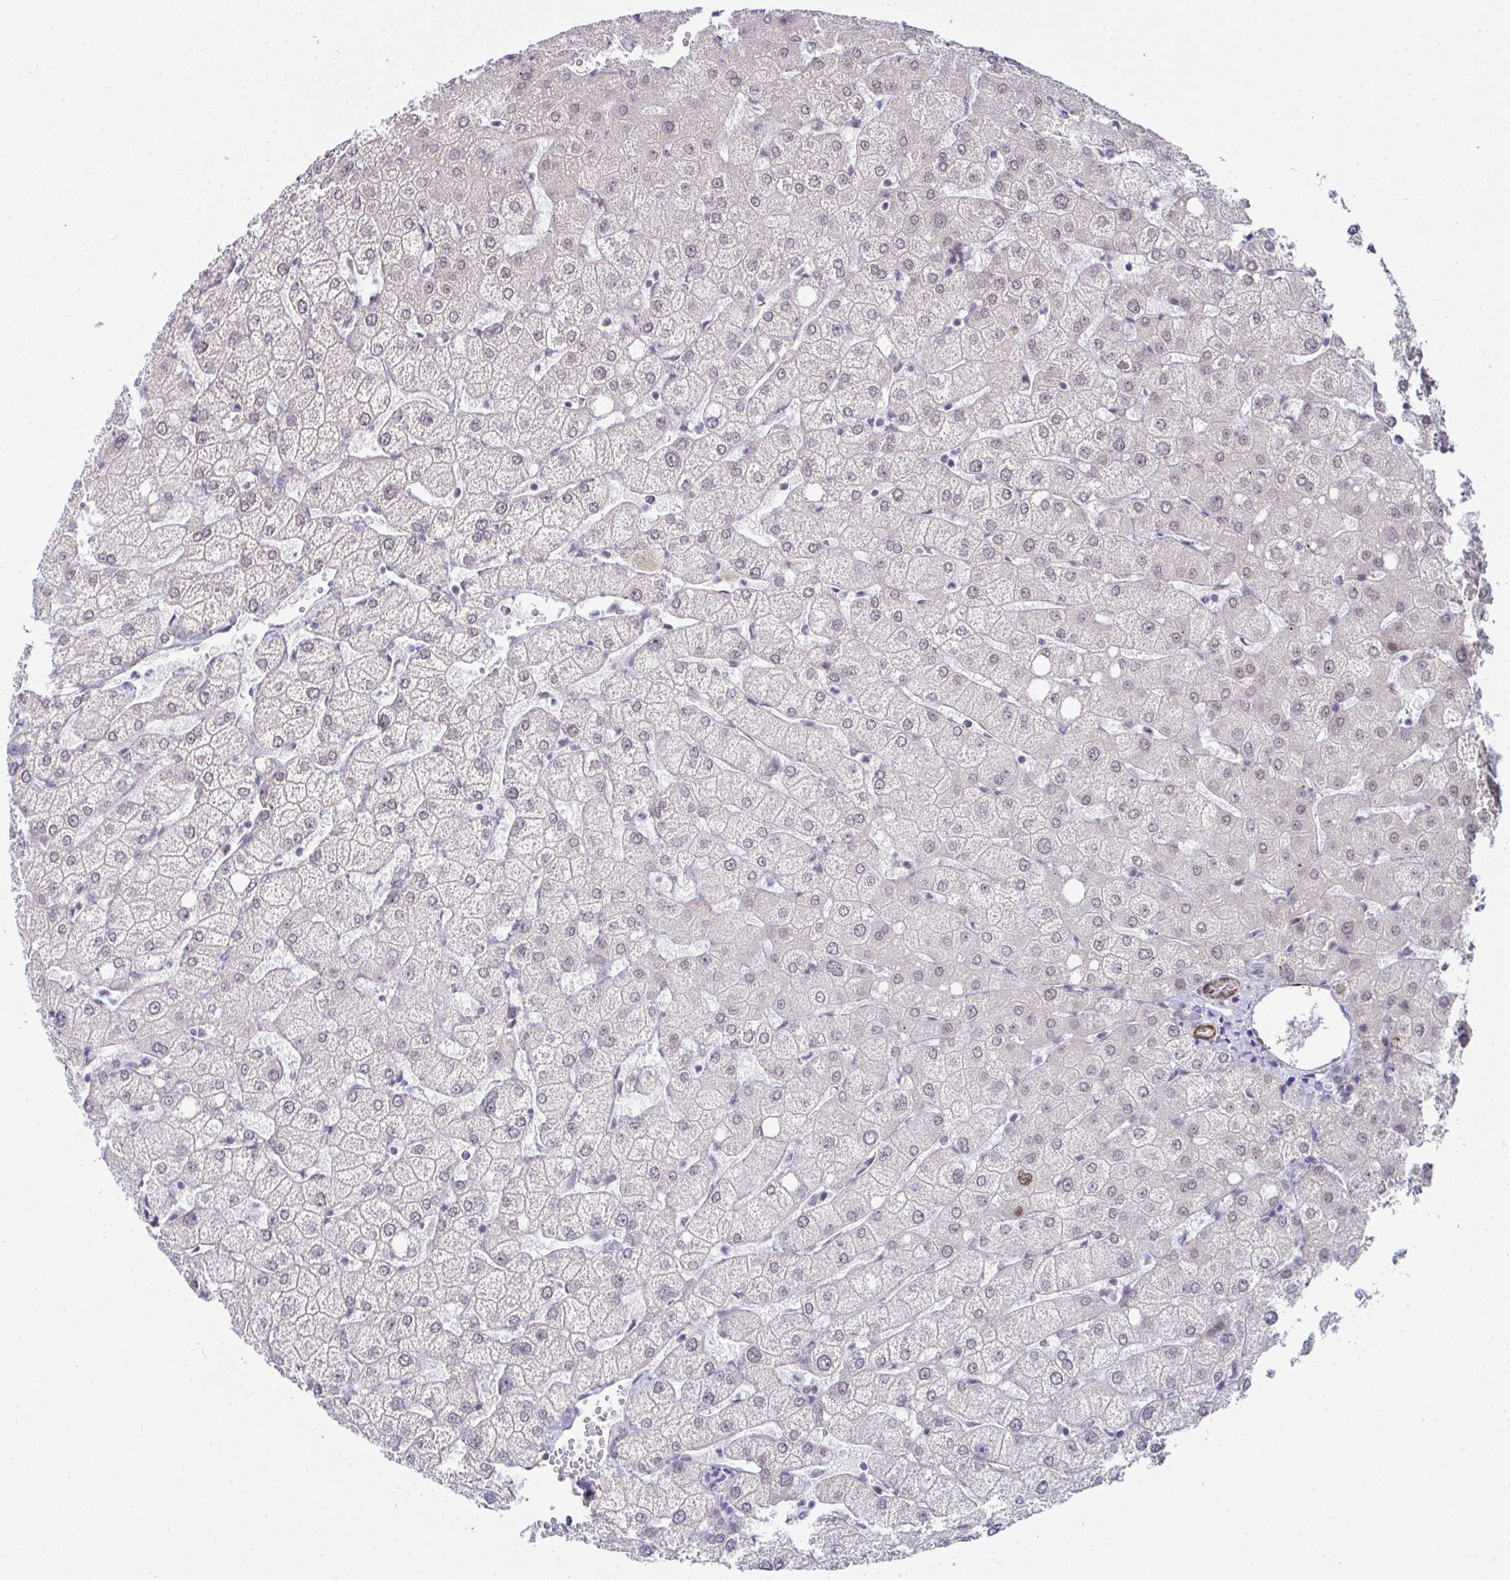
{"staining": {"intensity": "negative", "quantity": "none", "location": "none"}, "tissue": "liver", "cell_type": "Cholangiocytes", "image_type": "normal", "snomed": [{"axis": "morphology", "description": "Normal tissue, NOS"}, {"axis": "topography", "description": "Liver"}], "caption": "A high-resolution micrograph shows immunohistochemistry staining of unremarkable liver, which reveals no significant expression in cholangiocytes.", "gene": "GINS2", "patient": {"sex": "female", "age": 54}}